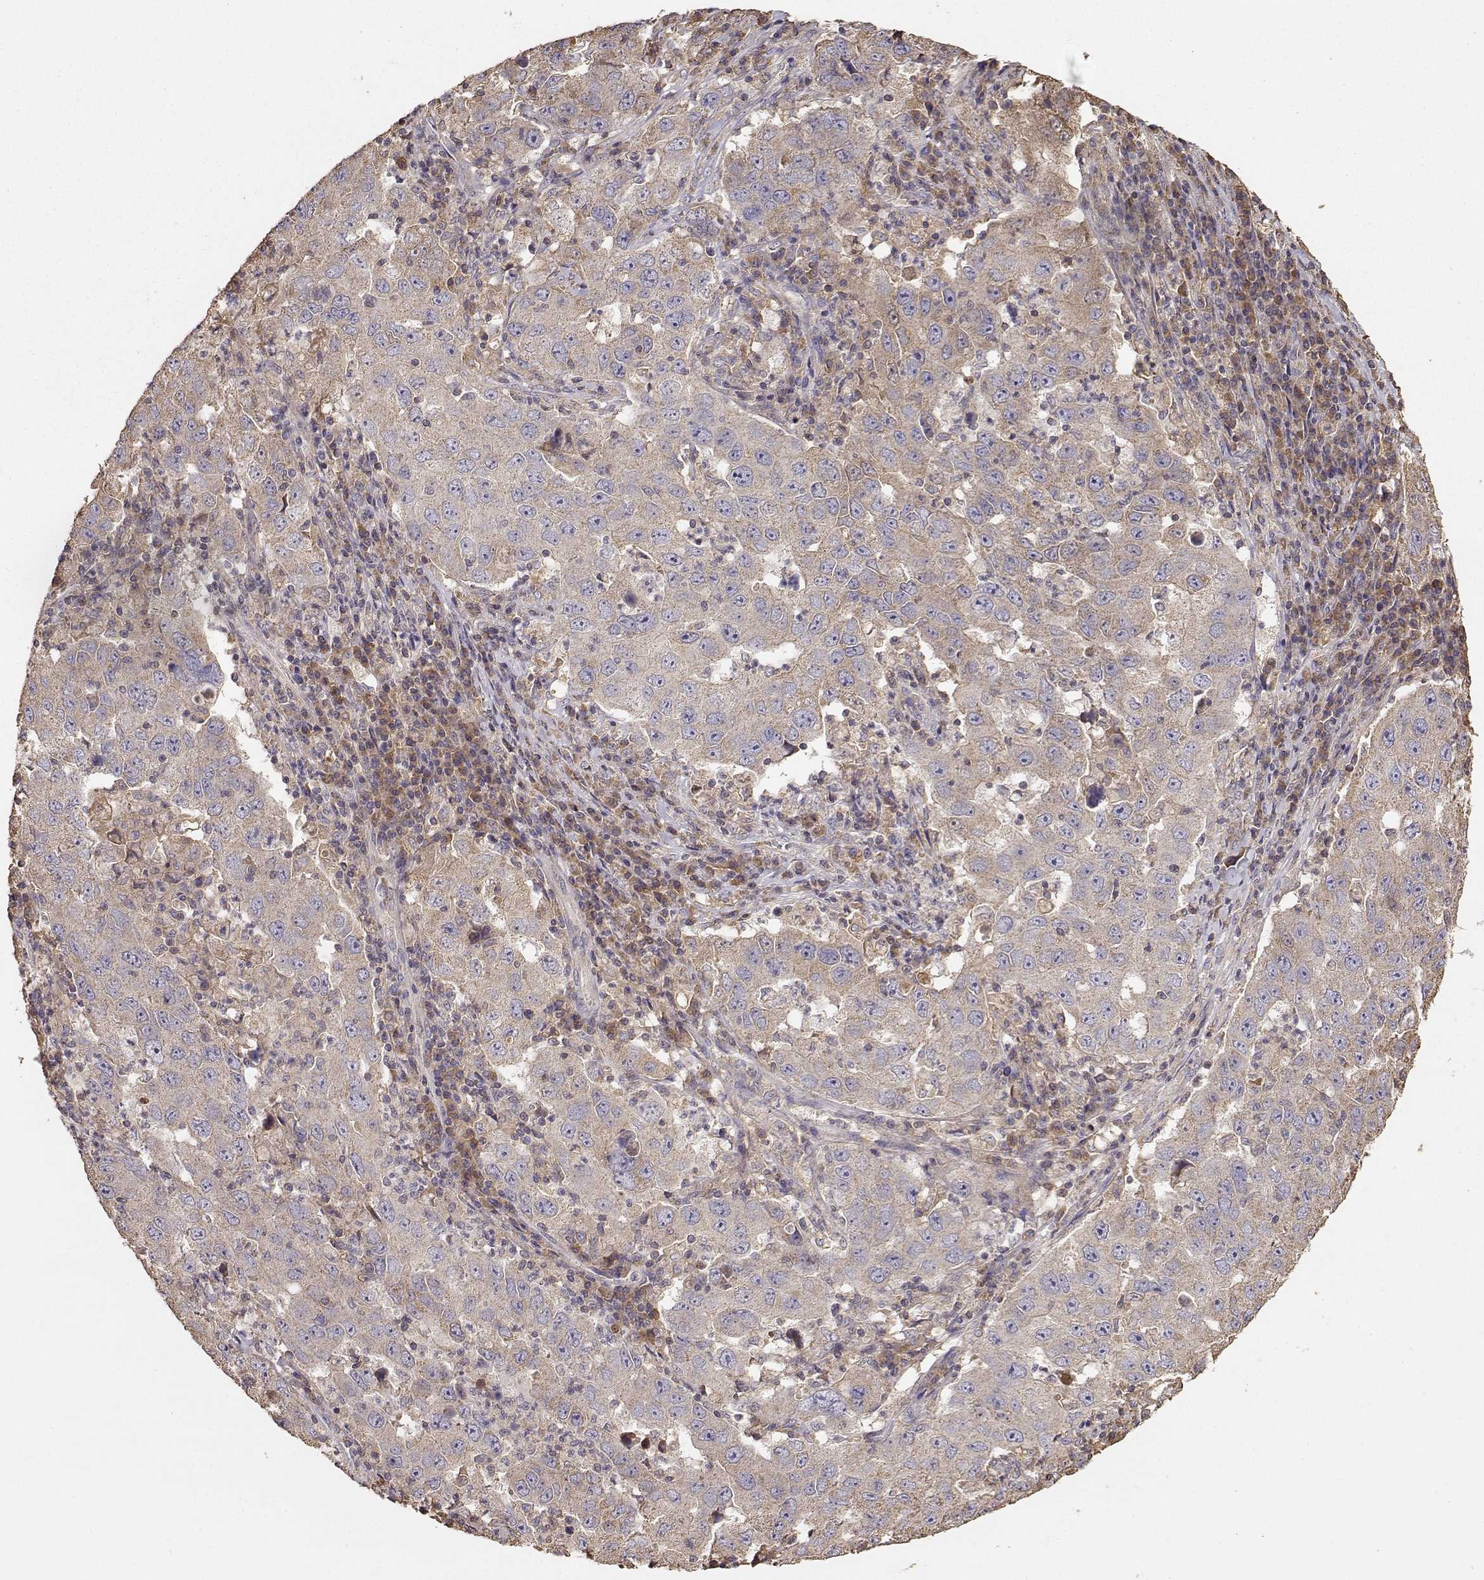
{"staining": {"intensity": "weak", "quantity": ">75%", "location": "cytoplasmic/membranous"}, "tissue": "lung cancer", "cell_type": "Tumor cells", "image_type": "cancer", "snomed": [{"axis": "morphology", "description": "Adenocarcinoma, NOS"}, {"axis": "topography", "description": "Lung"}], "caption": "A histopathology image of lung adenocarcinoma stained for a protein reveals weak cytoplasmic/membranous brown staining in tumor cells. (DAB = brown stain, brightfield microscopy at high magnification).", "gene": "TARS3", "patient": {"sex": "male", "age": 73}}